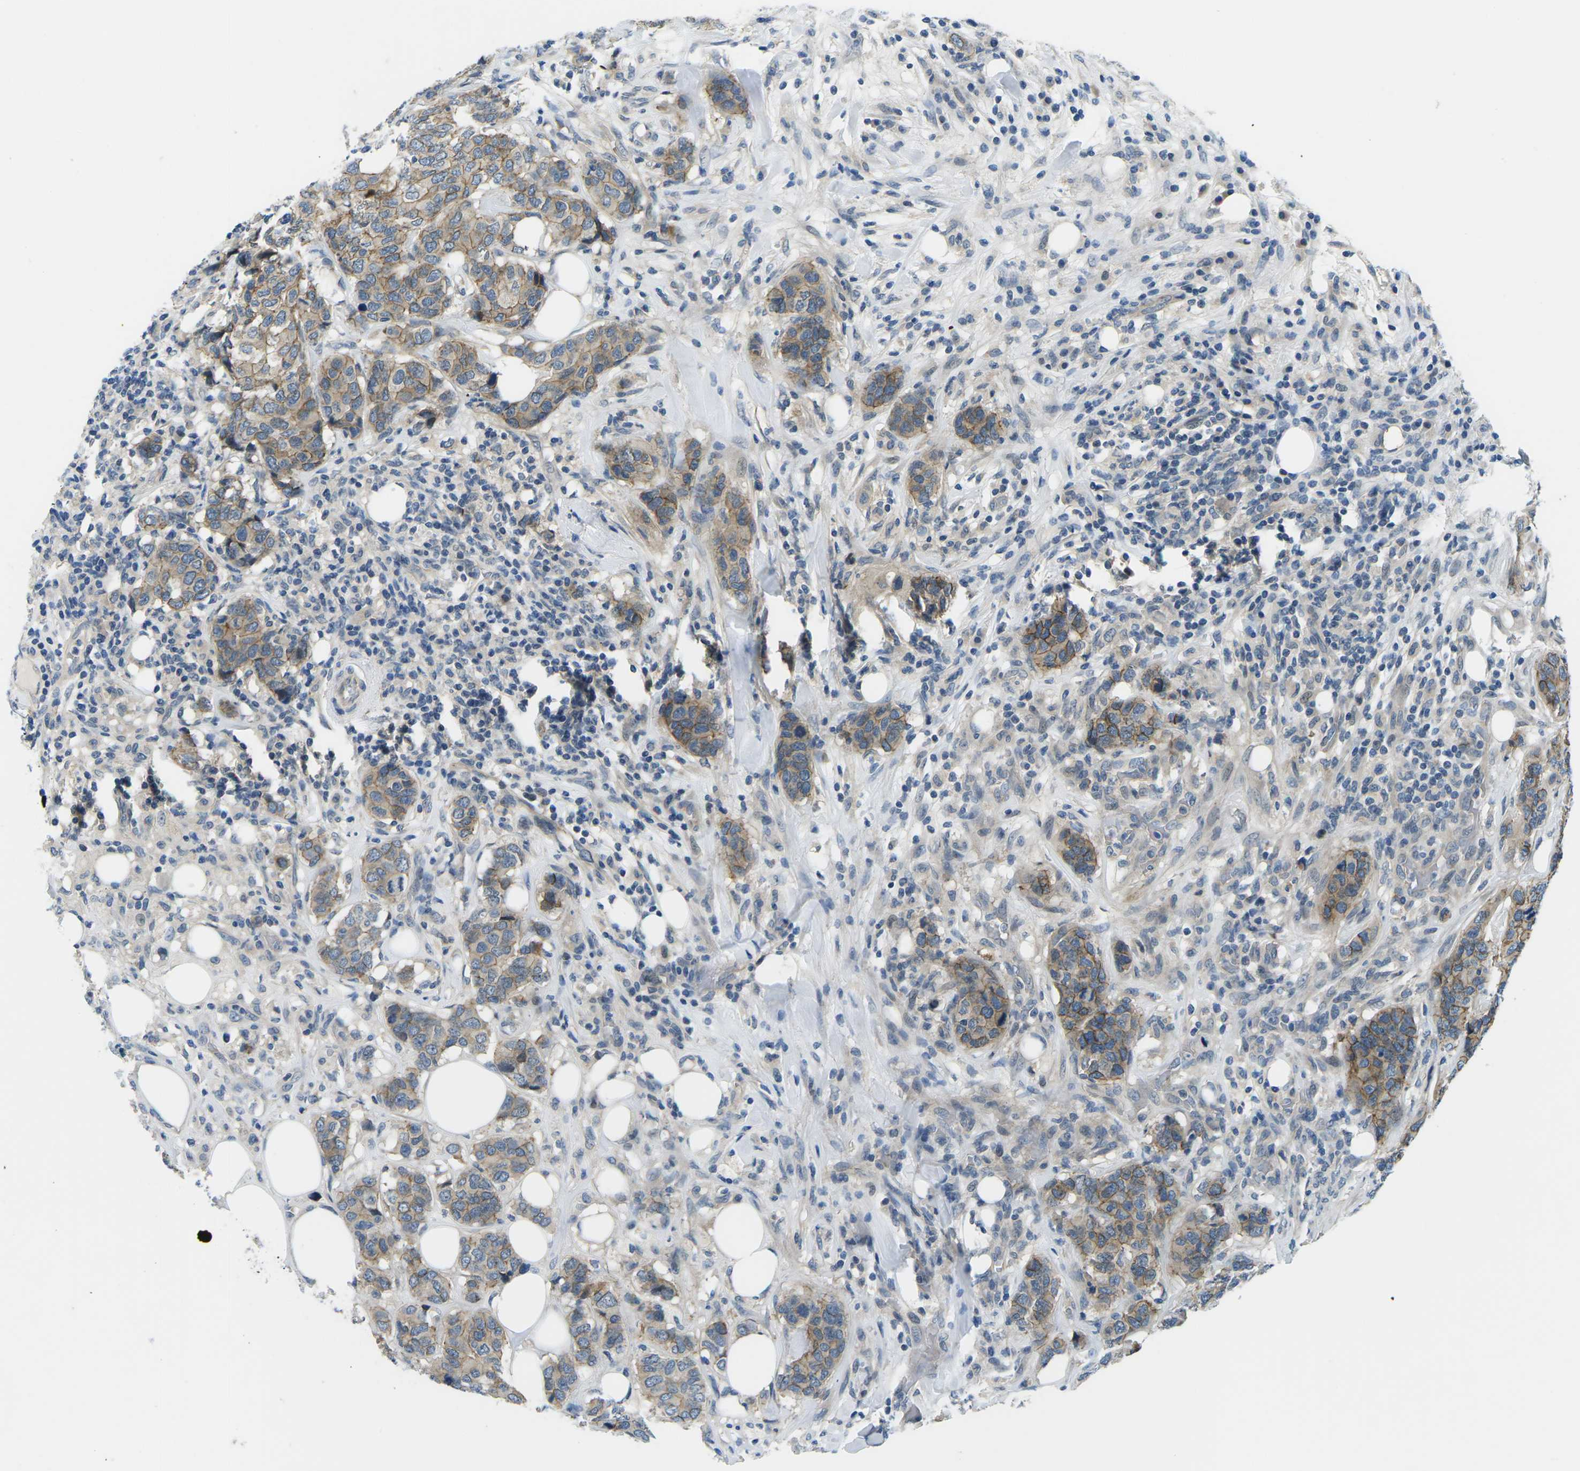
{"staining": {"intensity": "moderate", "quantity": ">75%", "location": "cytoplasmic/membranous"}, "tissue": "breast cancer", "cell_type": "Tumor cells", "image_type": "cancer", "snomed": [{"axis": "morphology", "description": "Lobular carcinoma"}, {"axis": "topography", "description": "Breast"}], "caption": "A photomicrograph showing moderate cytoplasmic/membranous staining in about >75% of tumor cells in breast cancer (lobular carcinoma), as visualized by brown immunohistochemical staining.", "gene": "CTNND1", "patient": {"sex": "female", "age": 59}}